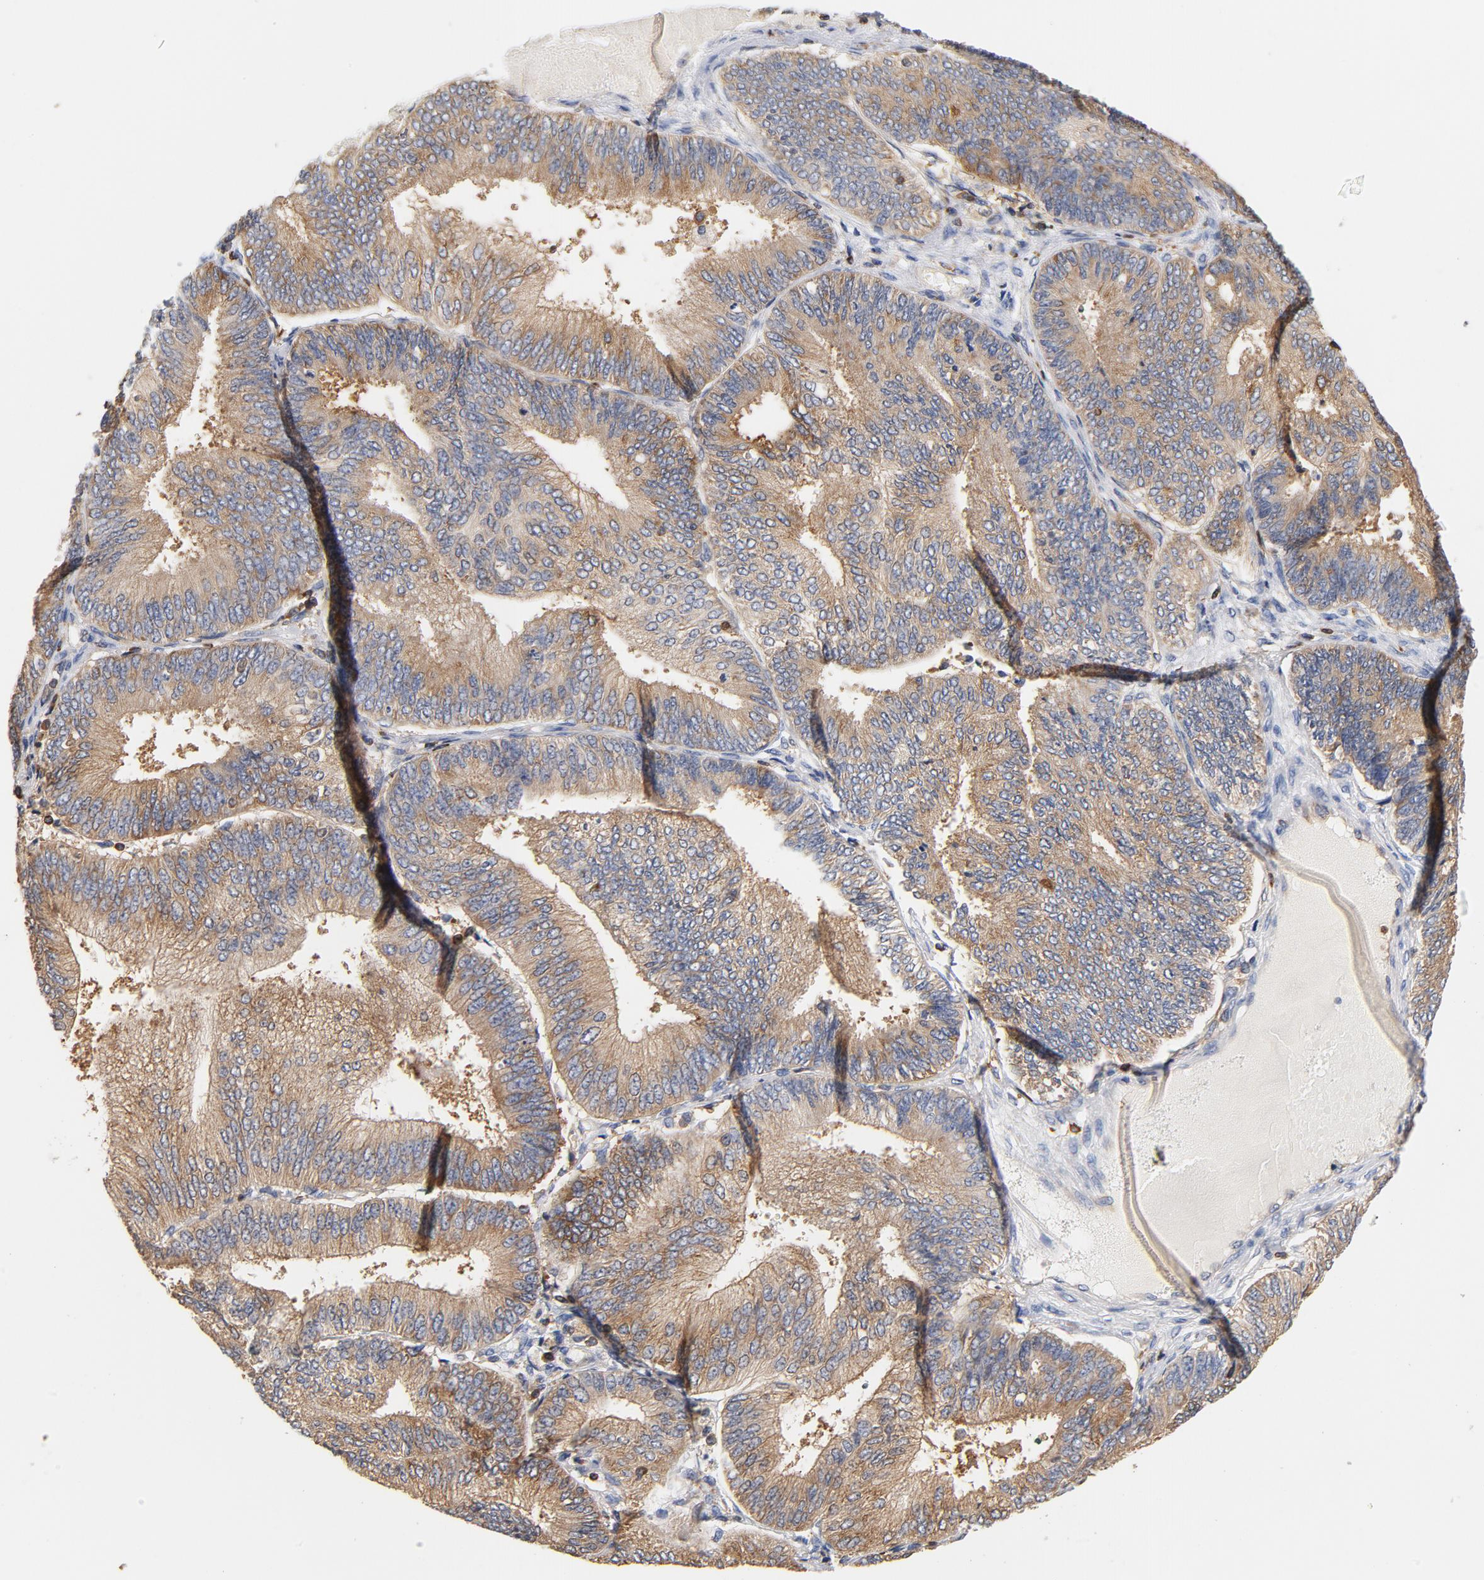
{"staining": {"intensity": "weak", "quantity": ">75%", "location": "cytoplasmic/membranous"}, "tissue": "endometrial cancer", "cell_type": "Tumor cells", "image_type": "cancer", "snomed": [{"axis": "morphology", "description": "Adenocarcinoma, NOS"}, {"axis": "topography", "description": "Endometrium"}], "caption": "Immunohistochemical staining of human endometrial cancer exhibits low levels of weak cytoplasmic/membranous expression in approximately >75% of tumor cells. The staining is performed using DAB brown chromogen to label protein expression. The nuclei are counter-stained blue using hematoxylin.", "gene": "EZR", "patient": {"sex": "female", "age": 55}}